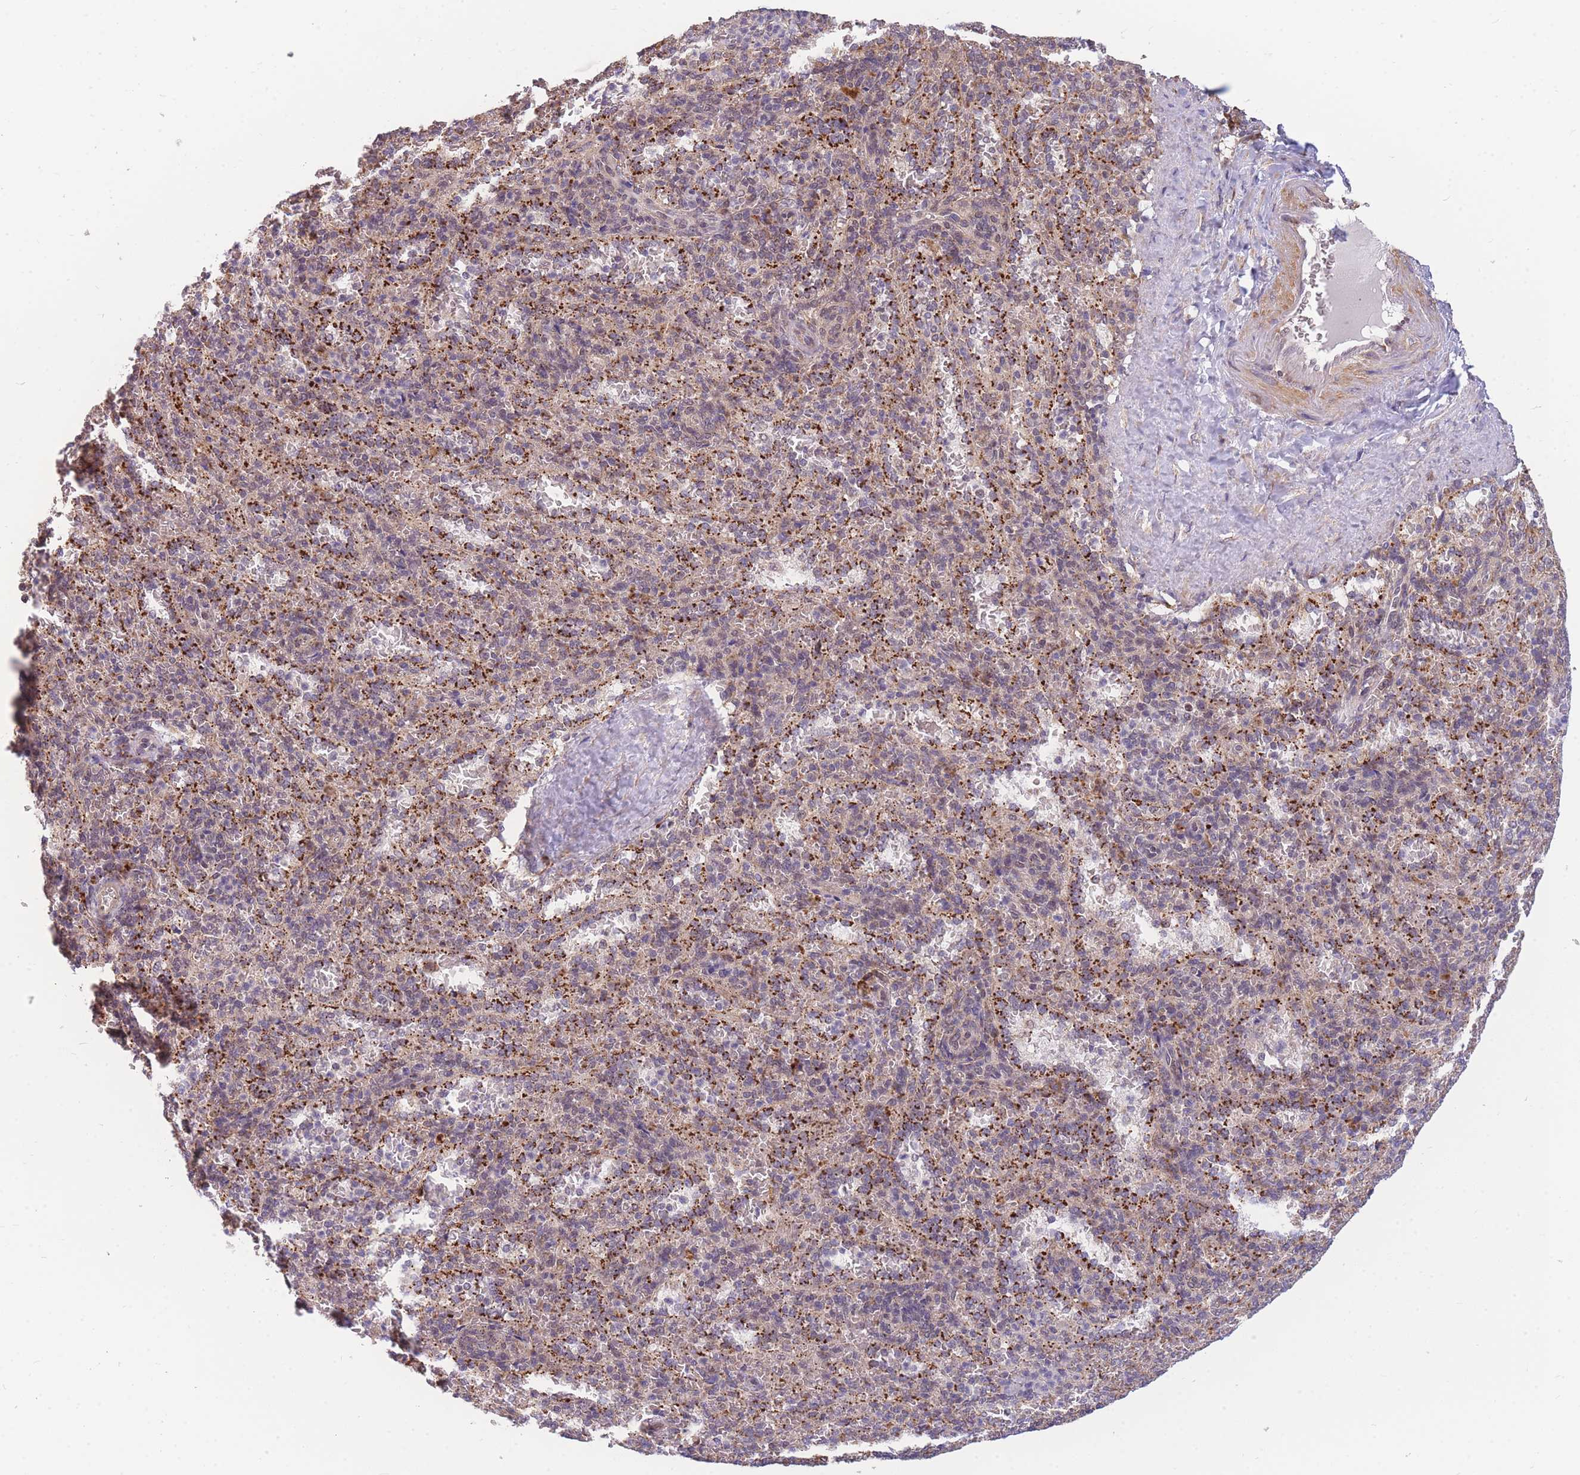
{"staining": {"intensity": "negative", "quantity": "none", "location": "none"}, "tissue": "spleen", "cell_type": "Cells in red pulp", "image_type": "normal", "snomed": [{"axis": "morphology", "description": "Normal tissue, NOS"}, {"axis": "topography", "description": "Spleen"}], "caption": "Immunohistochemistry histopathology image of unremarkable spleen: spleen stained with DAB shows no significant protein expression in cells in red pulp.", "gene": "ENSG00000276345", "patient": {"sex": "female", "age": 21}}